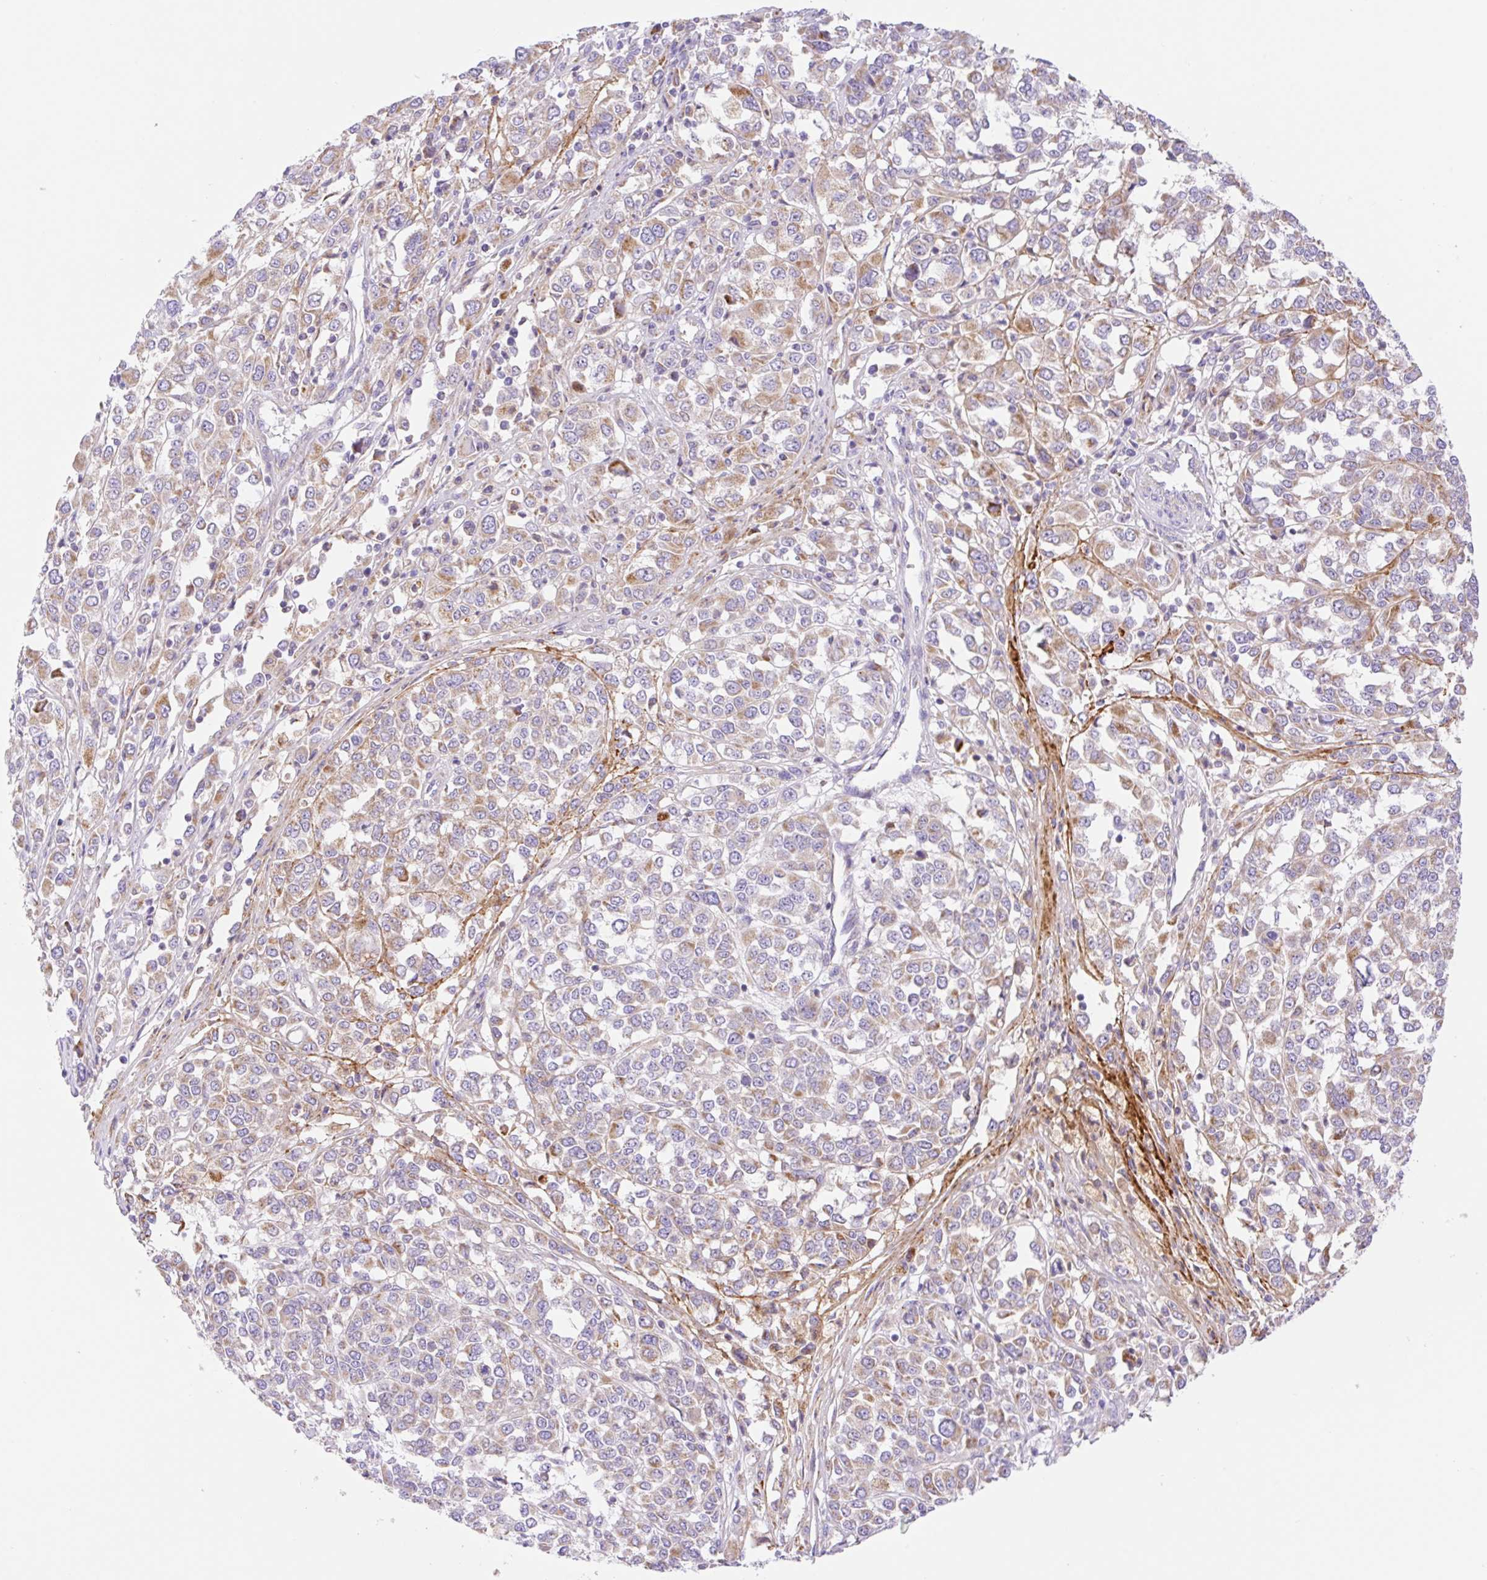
{"staining": {"intensity": "moderate", "quantity": "25%-75%", "location": "cytoplasmic/membranous"}, "tissue": "melanoma", "cell_type": "Tumor cells", "image_type": "cancer", "snomed": [{"axis": "morphology", "description": "Malignant melanoma, Metastatic site"}, {"axis": "topography", "description": "Lymph node"}], "caption": "This photomicrograph displays immunohistochemistry (IHC) staining of human melanoma, with medium moderate cytoplasmic/membranous staining in about 25%-75% of tumor cells.", "gene": "ETNK2", "patient": {"sex": "male", "age": 44}}